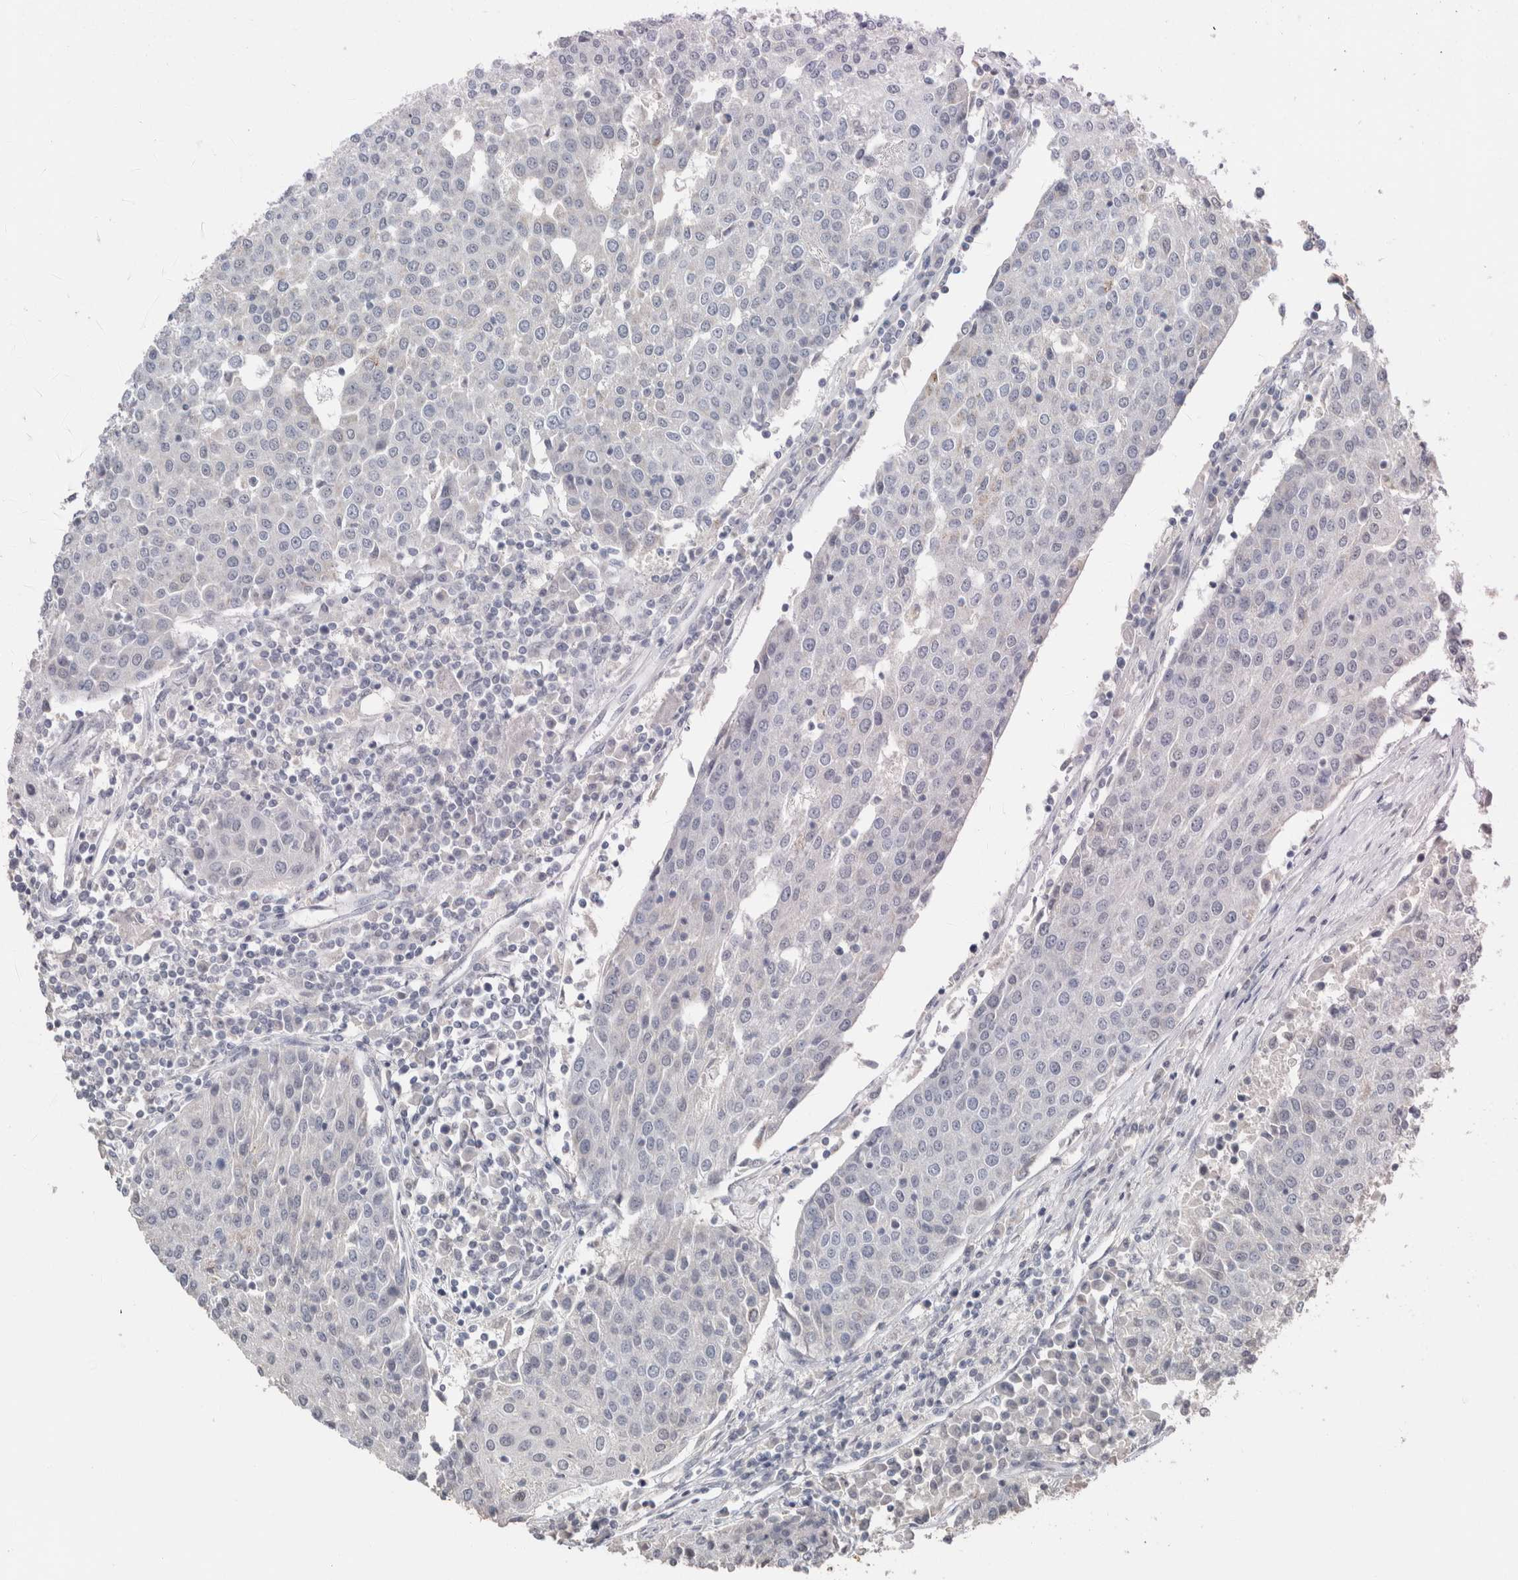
{"staining": {"intensity": "negative", "quantity": "none", "location": "none"}, "tissue": "urothelial cancer", "cell_type": "Tumor cells", "image_type": "cancer", "snomed": [{"axis": "morphology", "description": "Urothelial carcinoma, High grade"}, {"axis": "topography", "description": "Urinary bladder"}], "caption": "DAB (3,3'-diaminobenzidine) immunohistochemical staining of human urothelial cancer displays no significant staining in tumor cells.", "gene": "CRAT", "patient": {"sex": "female", "age": 85}}